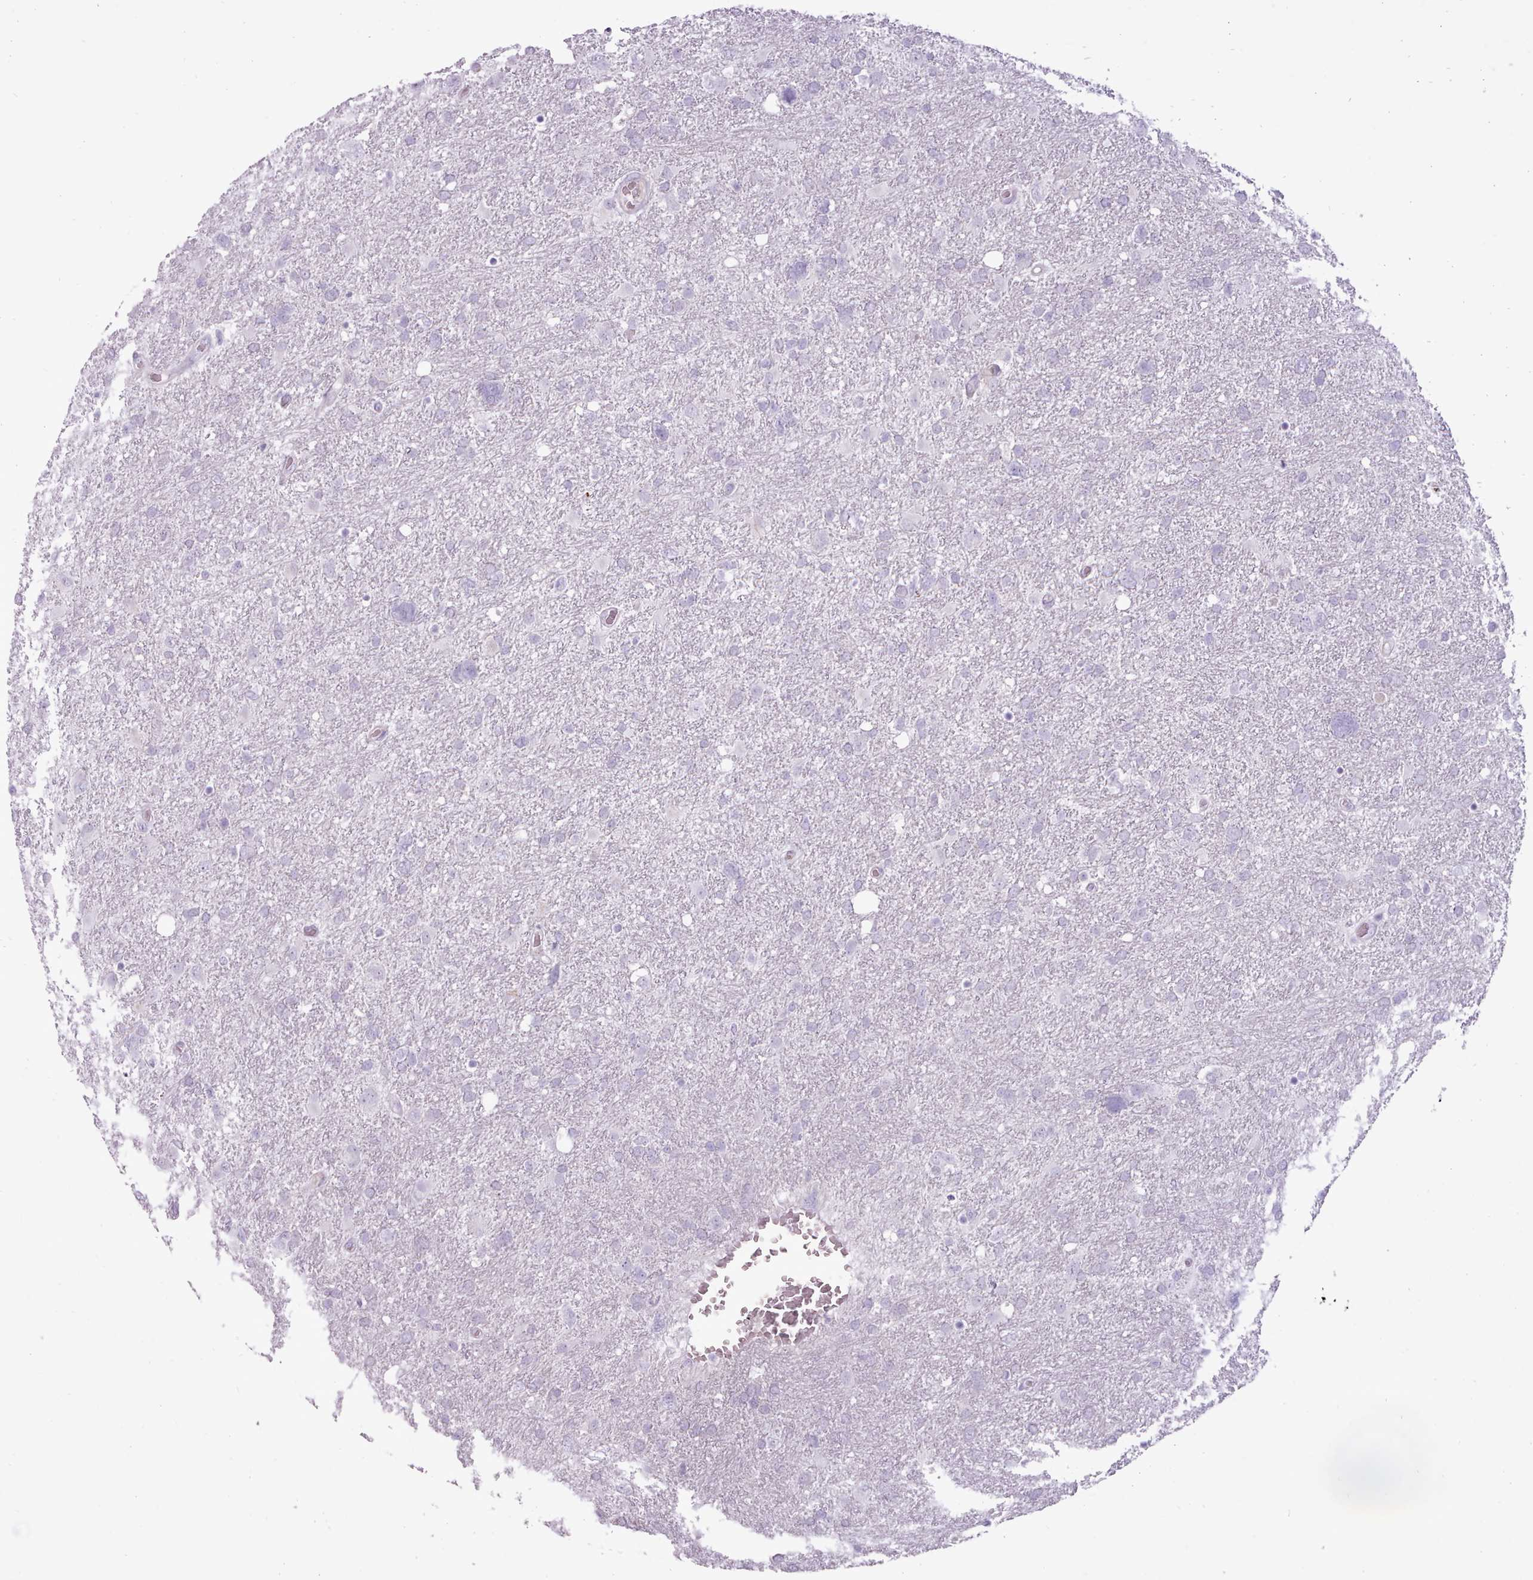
{"staining": {"intensity": "negative", "quantity": "none", "location": "none"}, "tissue": "glioma", "cell_type": "Tumor cells", "image_type": "cancer", "snomed": [{"axis": "morphology", "description": "Glioma, malignant, High grade"}, {"axis": "topography", "description": "Brain"}], "caption": "Human glioma stained for a protein using immunohistochemistry (IHC) shows no positivity in tumor cells.", "gene": "ATRAID", "patient": {"sex": "male", "age": 61}}